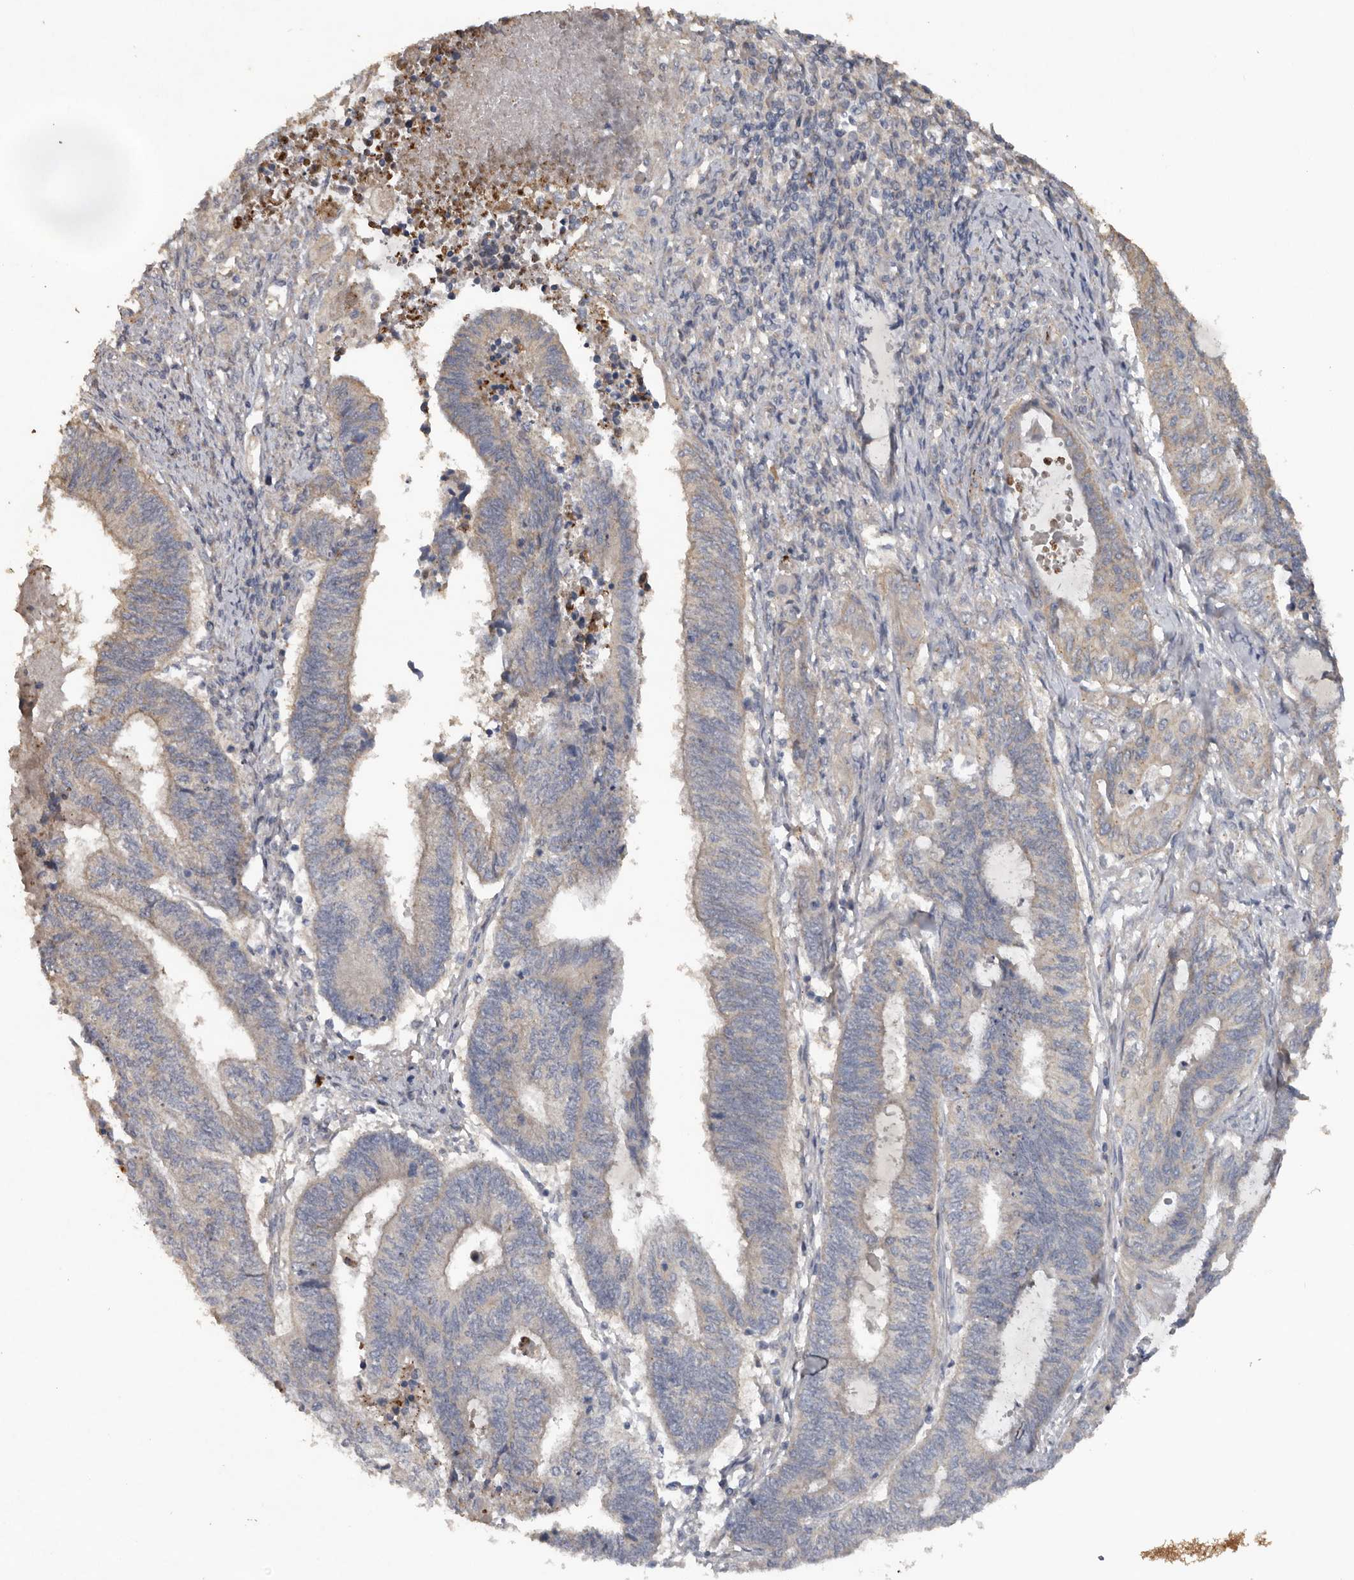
{"staining": {"intensity": "weak", "quantity": "<25%", "location": "cytoplasmic/membranous"}, "tissue": "endometrial cancer", "cell_type": "Tumor cells", "image_type": "cancer", "snomed": [{"axis": "morphology", "description": "Adenocarcinoma, NOS"}, {"axis": "topography", "description": "Uterus"}, {"axis": "topography", "description": "Endometrium"}], "caption": "Immunohistochemistry (IHC) histopathology image of neoplastic tissue: endometrial cancer (adenocarcinoma) stained with DAB (3,3'-diaminobenzidine) demonstrates no significant protein expression in tumor cells.", "gene": "HYAL4", "patient": {"sex": "female", "age": 70}}